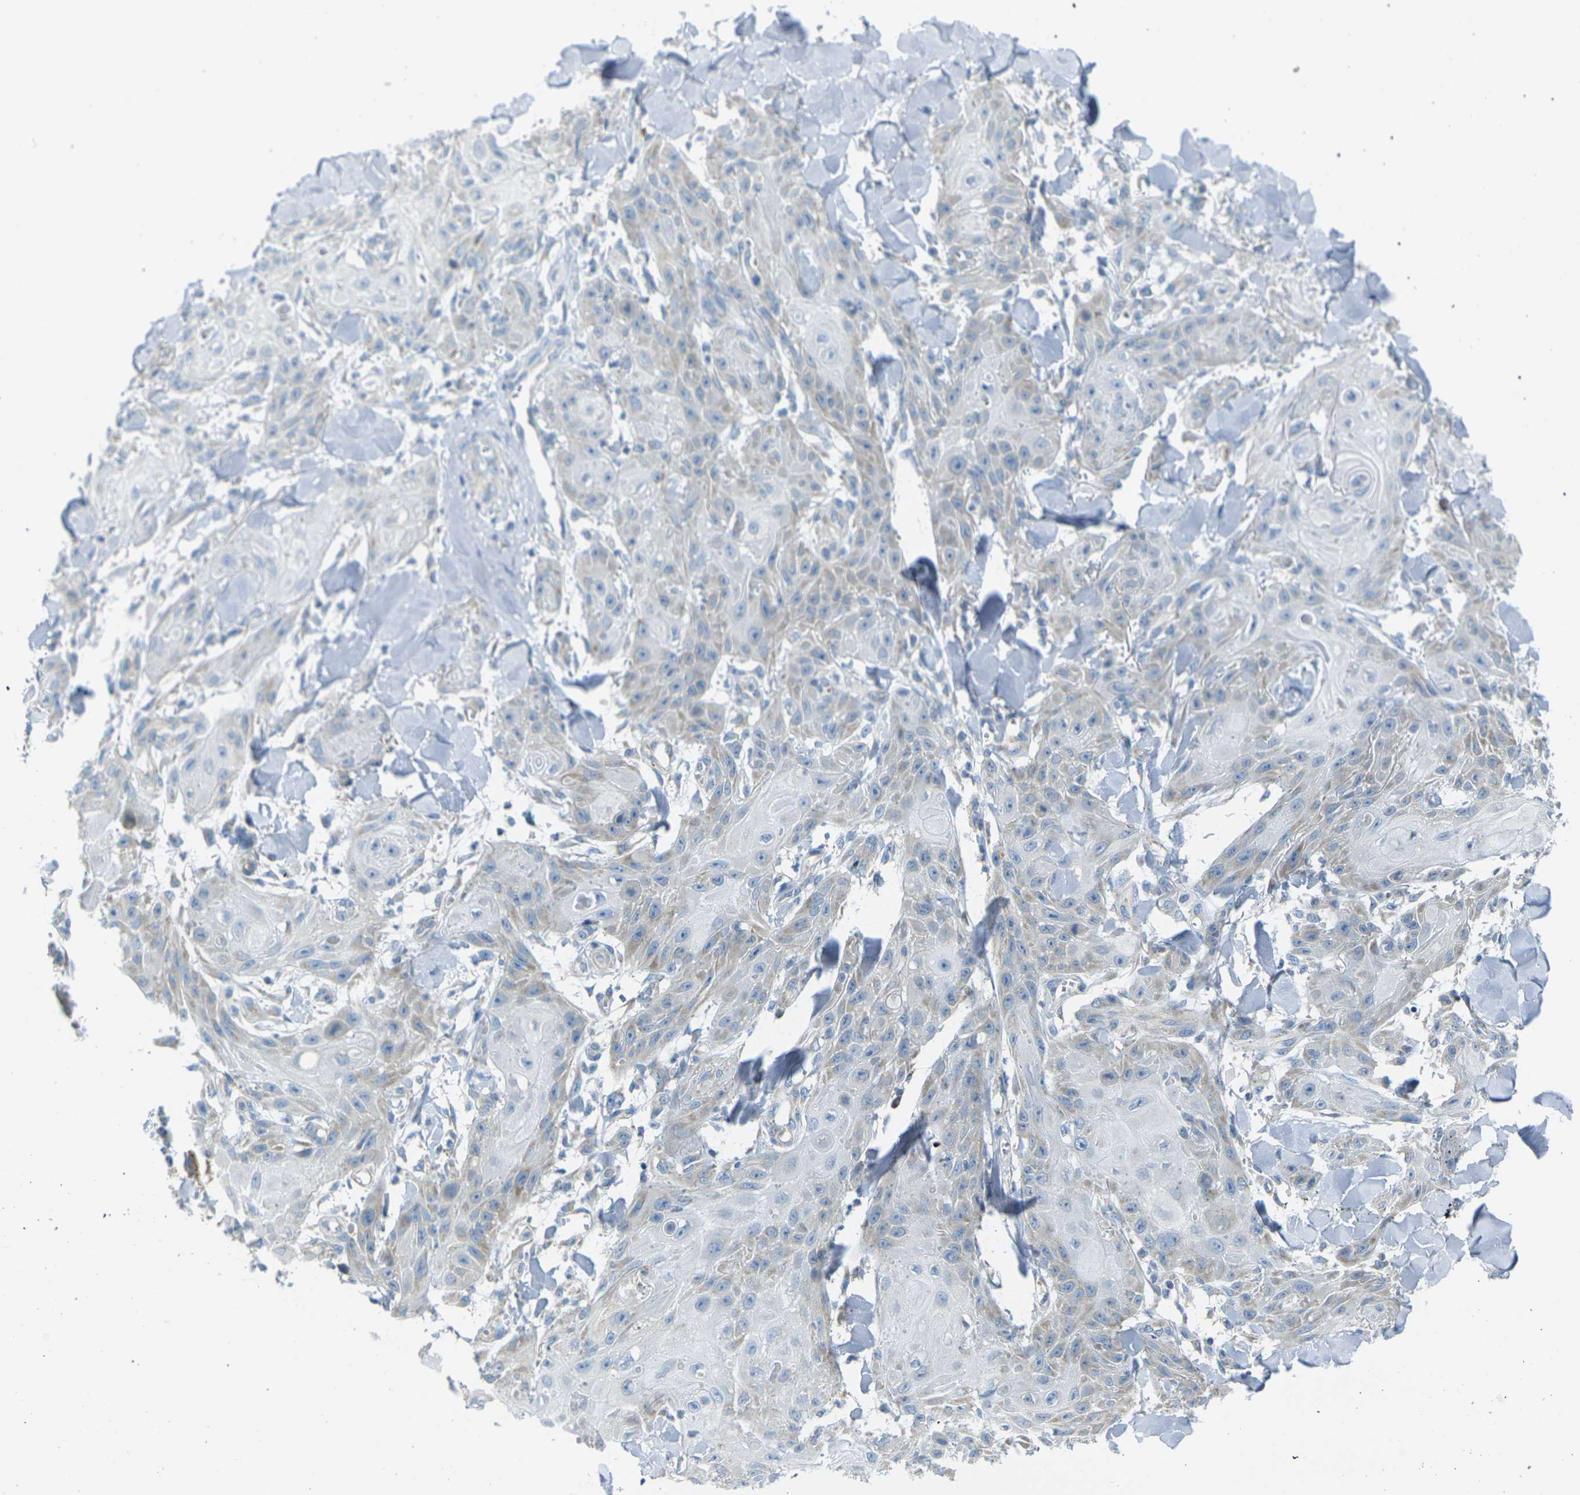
{"staining": {"intensity": "weak", "quantity": "<25%", "location": "cytoplasmic/membranous"}, "tissue": "skin cancer", "cell_type": "Tumor cells", "image_type": "cancer", "snomed": [{"axis": "morphology", "description": "Squamous cell carcinoma, NOS"}, {"axis": "topography", "description": "Skin"}], "caption": "Immunohistochemistry image of neoplastic tissue: squamous cell carcinoma (skin) stained with DAB (3,3'-diaminobenzidine) displays no significant protein staining in tumor cells.", "gene": "PARD6B", "patient": {"sex": "male", "age": 74}}